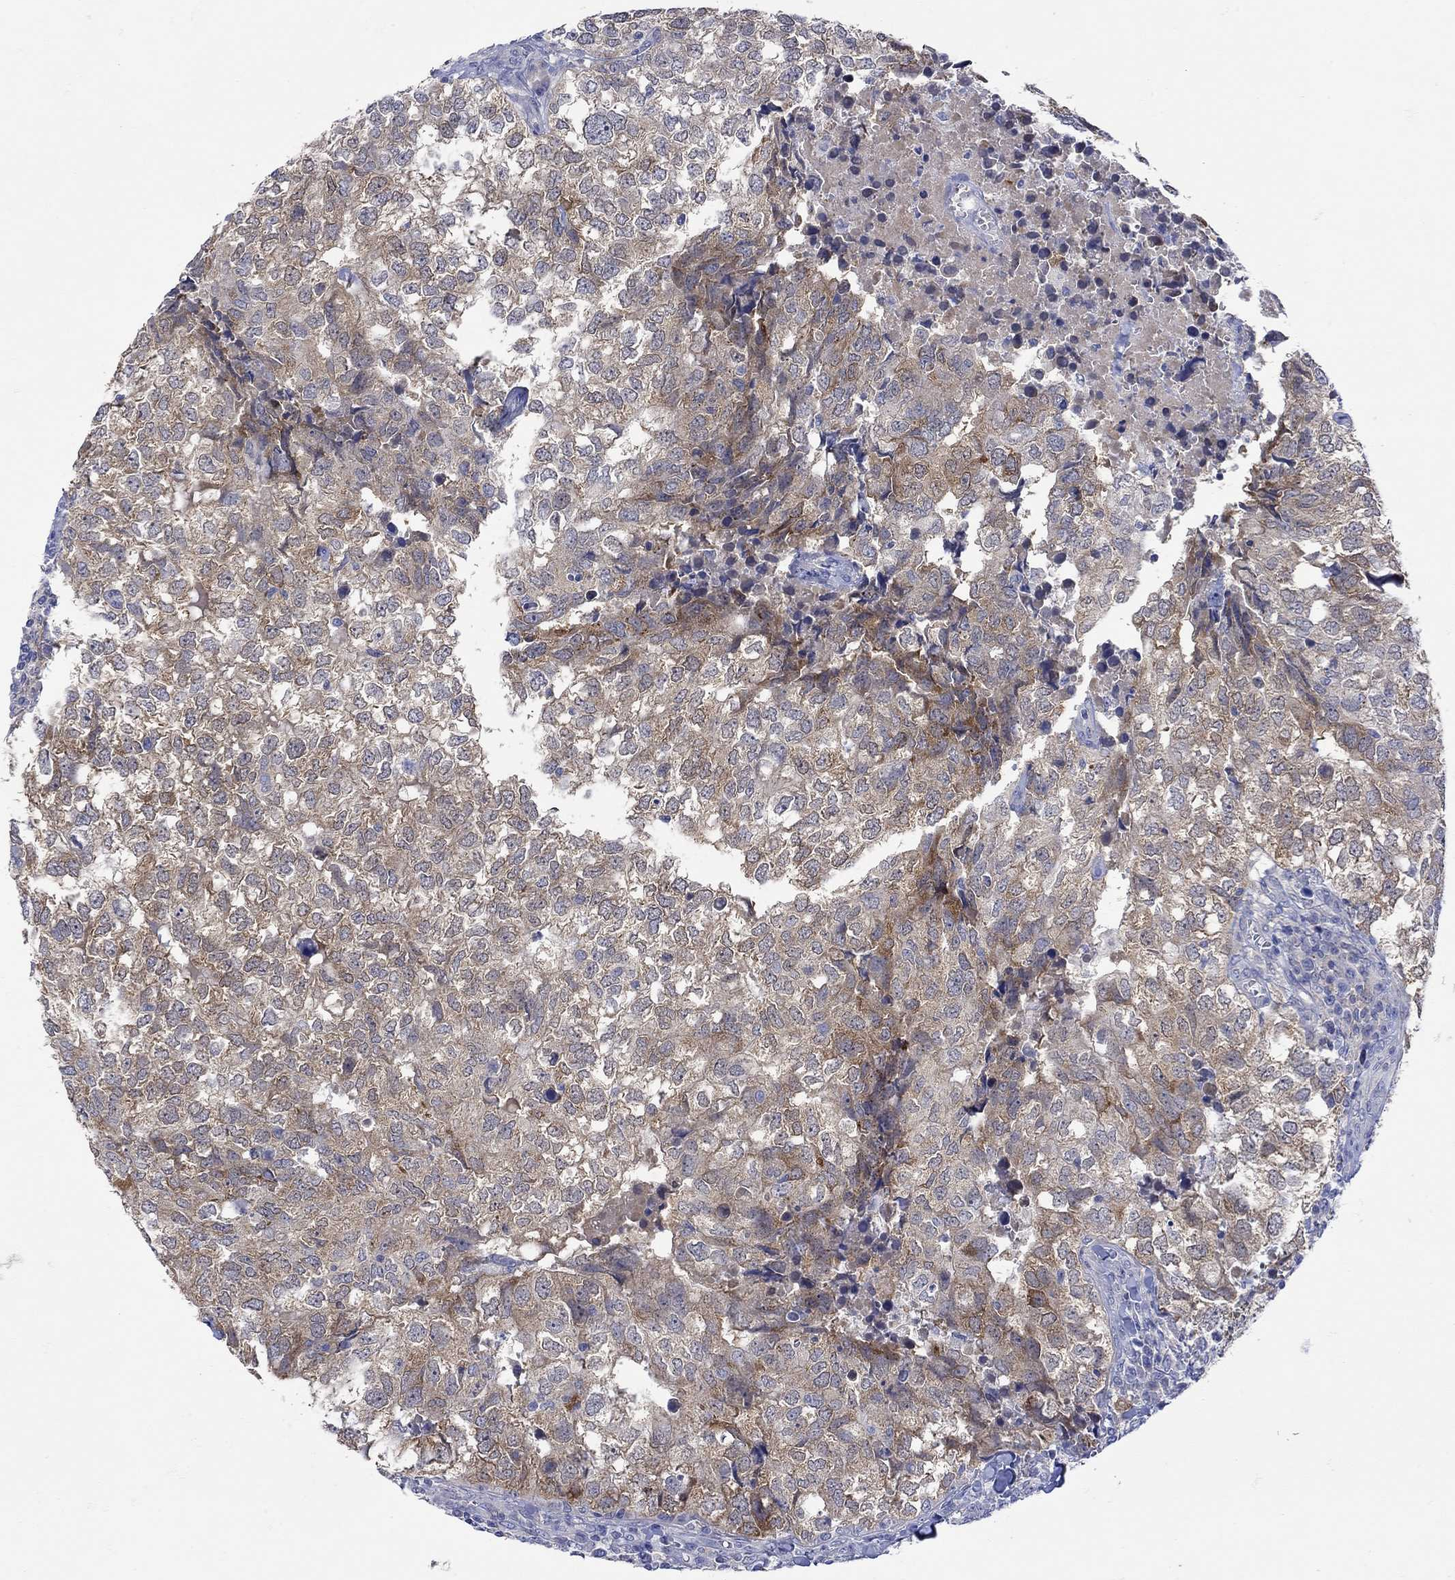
{"staining": {"intensity": "moderate", "quantity": "<25%", "location": "cytoplasmic/membranous"}, "tissue": "breast cancer", "cell_type": "Tumor cells", "image_type": "cancer", "snomed": [{"axis": "morphology", "description": "Duct carcinoma"}, {"axis": "topography", "description": "Breast"}], "caption": "Brown immunohistochemical staining in breast cancer demonstrates moderate cytoplasmic/membranous staining in approximately <25% of tumor cells.", "gene": "MSI1", "patient": {"sex": "female", "age": 30}}